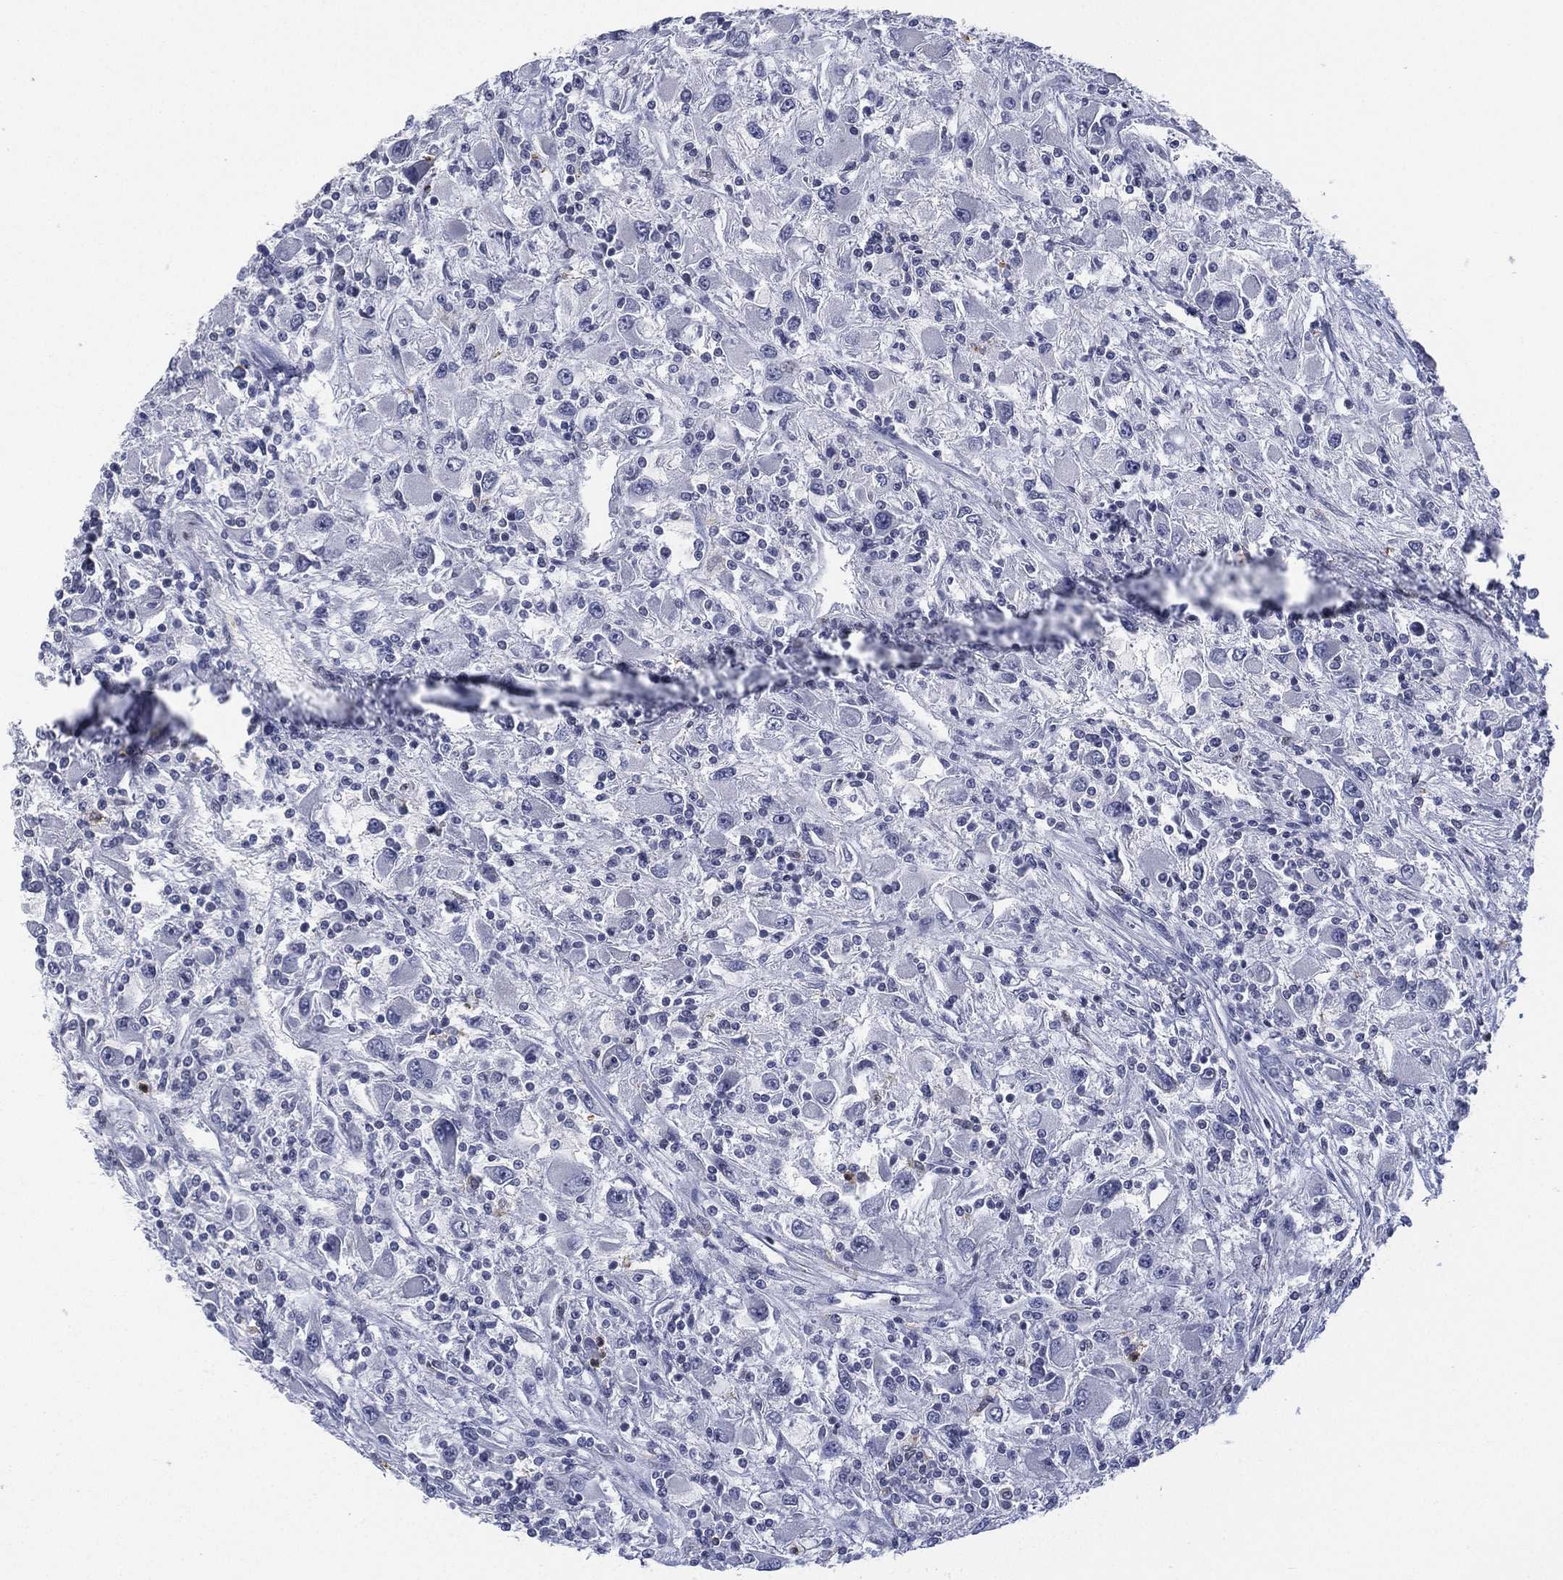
{"staining": {"intensity": "negative", "quantity": "none", "location": "none"}, "tissue": "renal cancer", "cell_type": "Tumor cells", "image_type": "cancer", "snomed": [{"axis": "morphology", "description": "Adenocarcinoma, NOS"}, {"axis": "topography", "description": "Kidney"}], "caption": "IHC of human adenocarcinoma (renal) exhibits no positivity in tumor cells.", "gene": "ZNF711", "patient": {"sex": "female", "age": 67}}